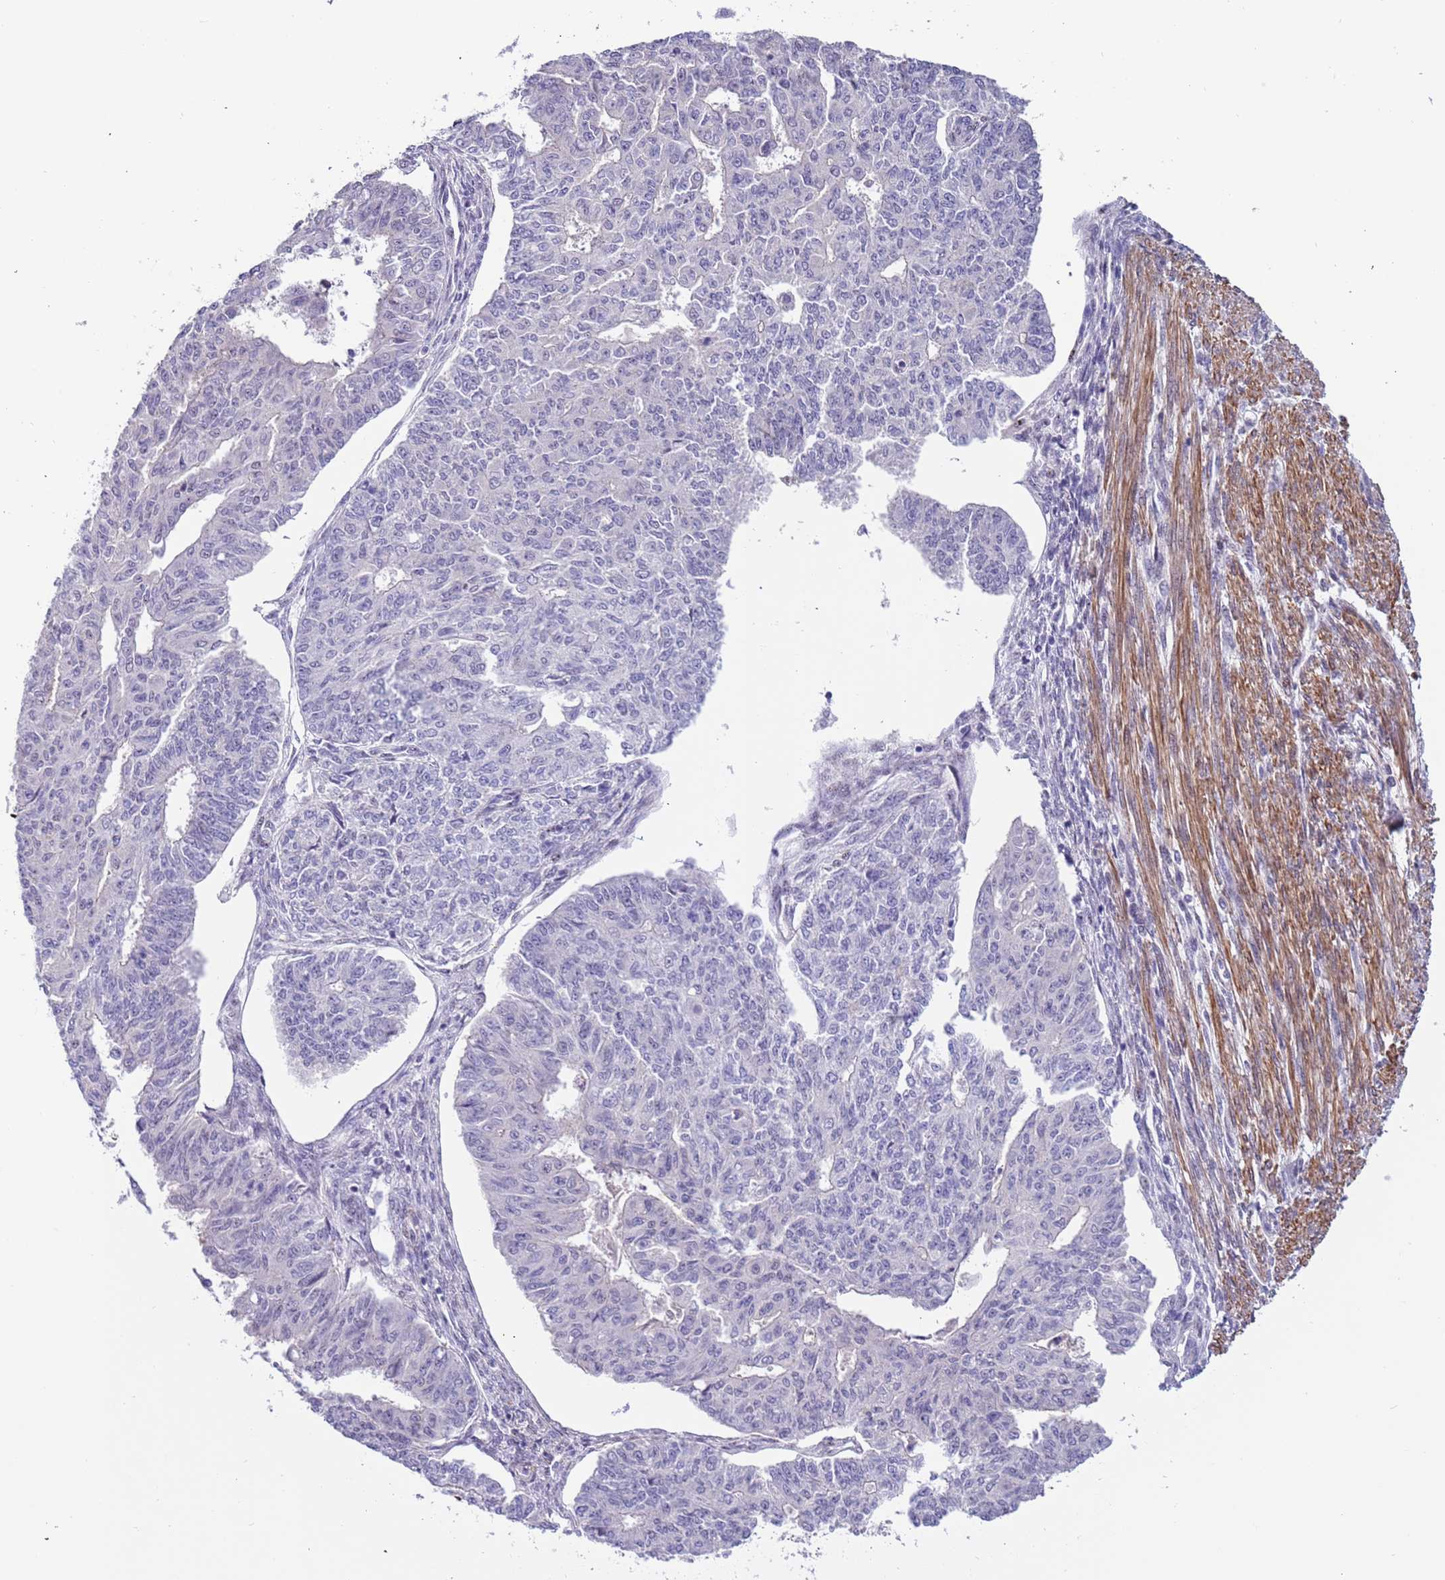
{"staining": {"intensity": "negative", "quantity": "none", "location": "none"}, "tissue": "endometrial cancer", "cell_type": "Tumor cells", "image_type": "cancer", "snomed": [{"axis": "morphology", "description": "Adenocarcinoma, NOS"}, {"axis": "topography", "description": "Endometrium"}], "caption": "Human adenocarcinoma (endometrial) stained for a protein using immunohistochemistry (IHC) demonstrates no staining in tumor cells.", "gene": "PLEKHH1", "patient": {"sex": "female", "age": 32}}